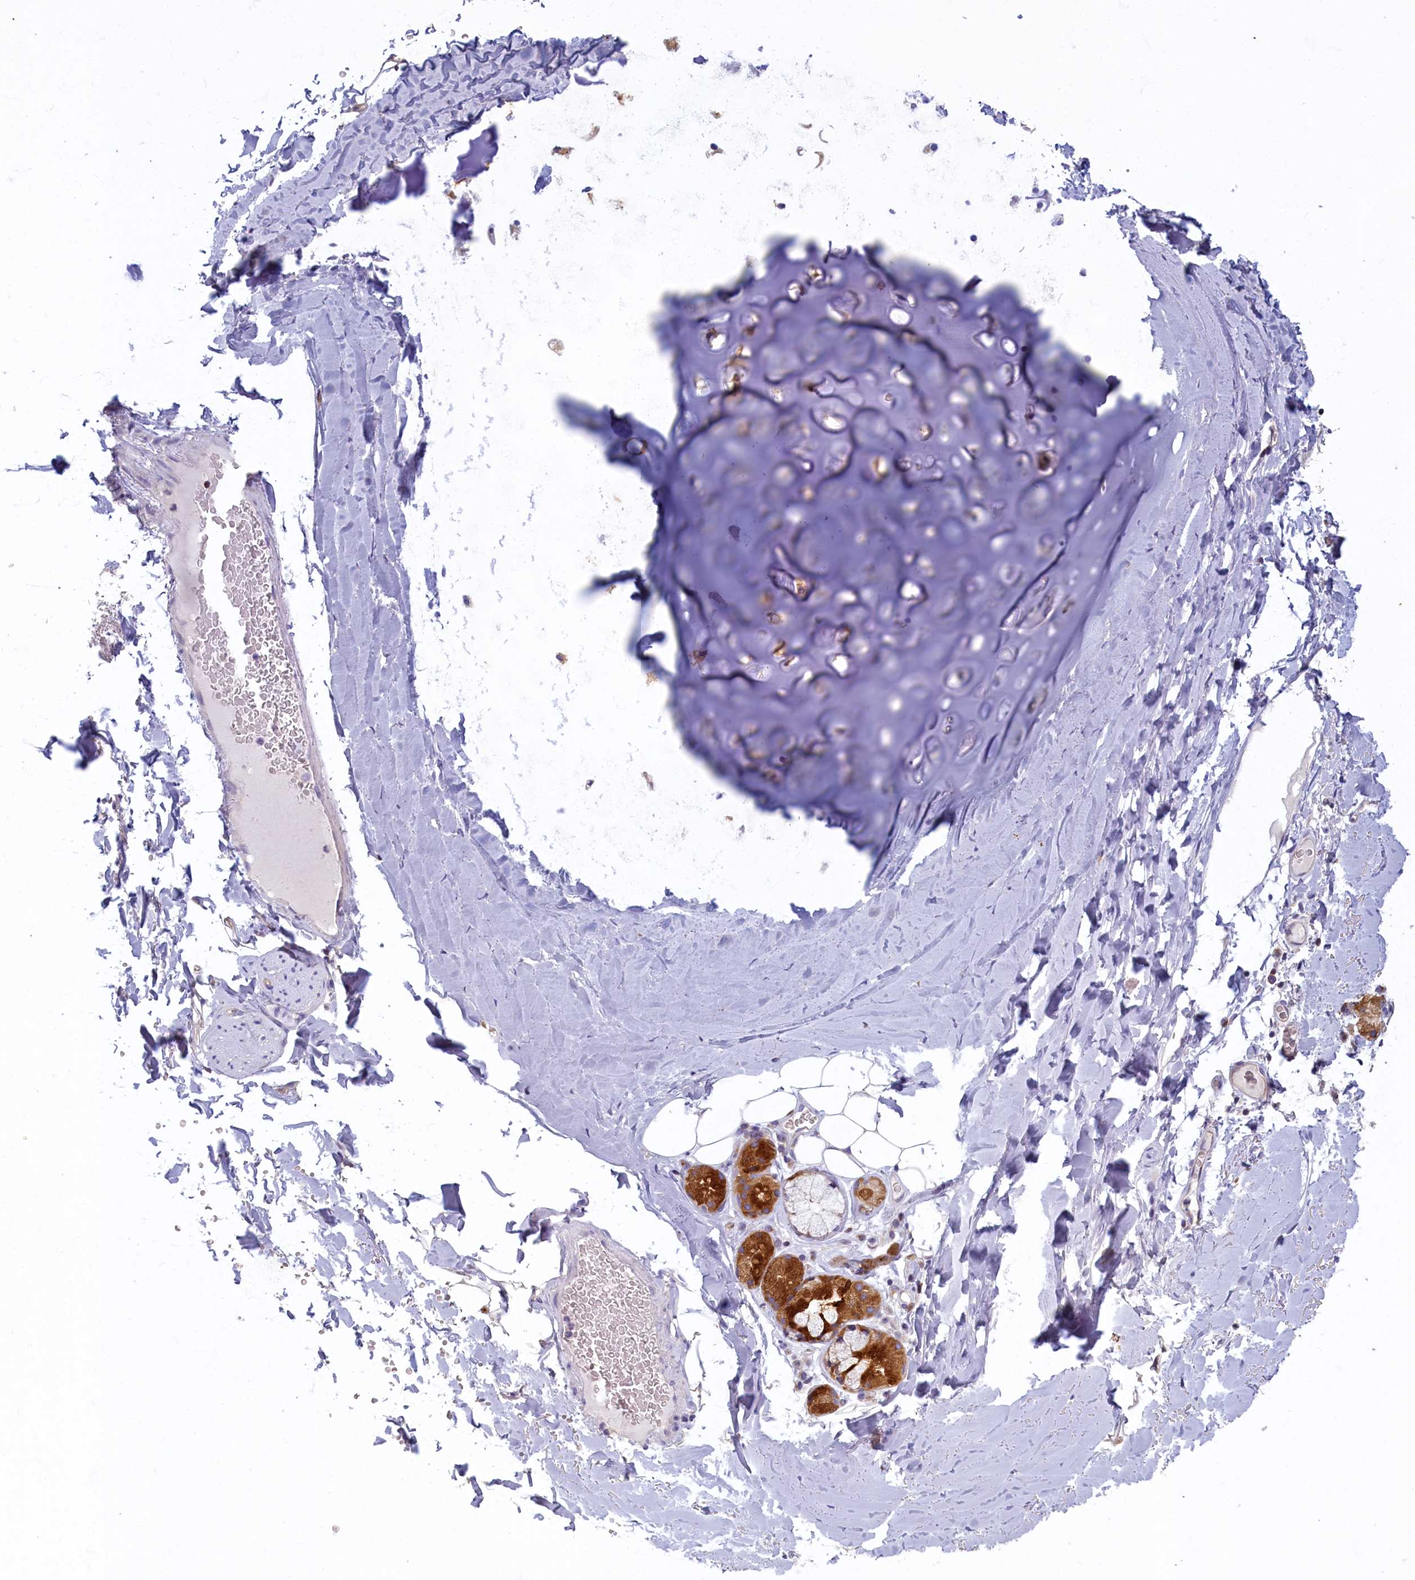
{"staining": {"intensity": "negative", "quantity": "none", "location": "none"}, "tissue": "adipose tissue", "cell_type": "Adipocytes", "image_type": "normal", "snomed": [{"axis": "morphology", "description": "Normal tissue, NOS"}, {"axis": "topography", "description": "Lymph node"}, {"axis": "topography", "description": "Bronchus"}], "caption": "Photomicrograph shows no protein staining in adipocytes of unremarkable adipose tissue. (DAB IHC, high magnification).", "gene": "NOL10", "patient": {"sex": "male", "age": 63}}